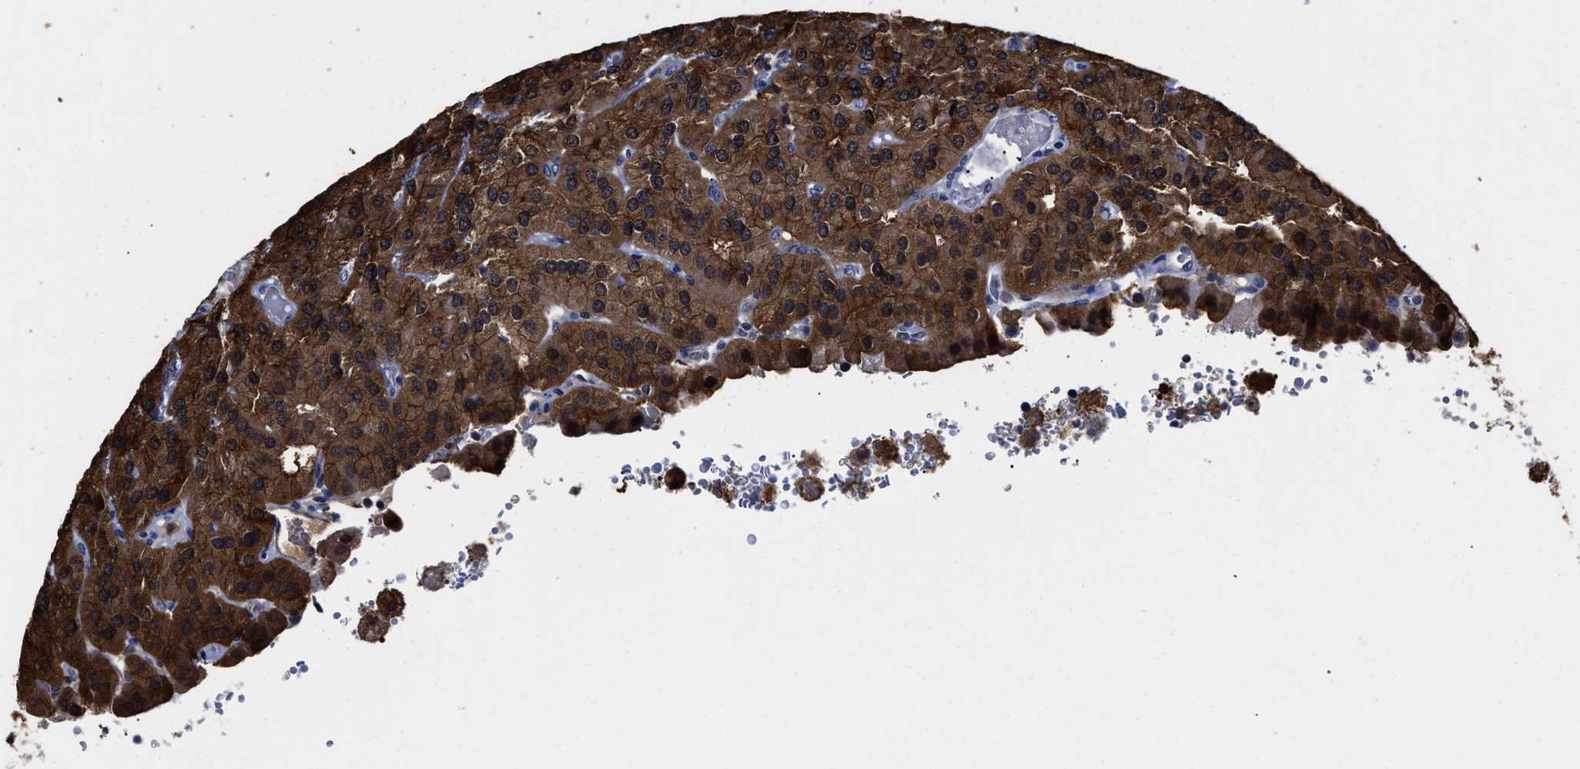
{"staining": {"intensity": "strong", "quantity": ">75%", "location": "cytoplasmic/membranous,nuclear"}, "tissue": "parathyroid gland", "cell_type": "Glandular cells", "image_type": "normal", "snomed": [{"axis": "morphology", "description": "Normal tissue, NOS"}, {"axis": "morphology", "description": "Adenoma, NOS"}, {"axis": "topography", "description": "Parathyroid gland"}], "caption": "Brown immunohistochemical staining in benign parathyroid gland displays strong cytoplasmic/membranous,nuclear expression in approximately >75% of glandular cells.", "gene": "PRPF4B", "patient": {"sex": "female", "age": 86}}